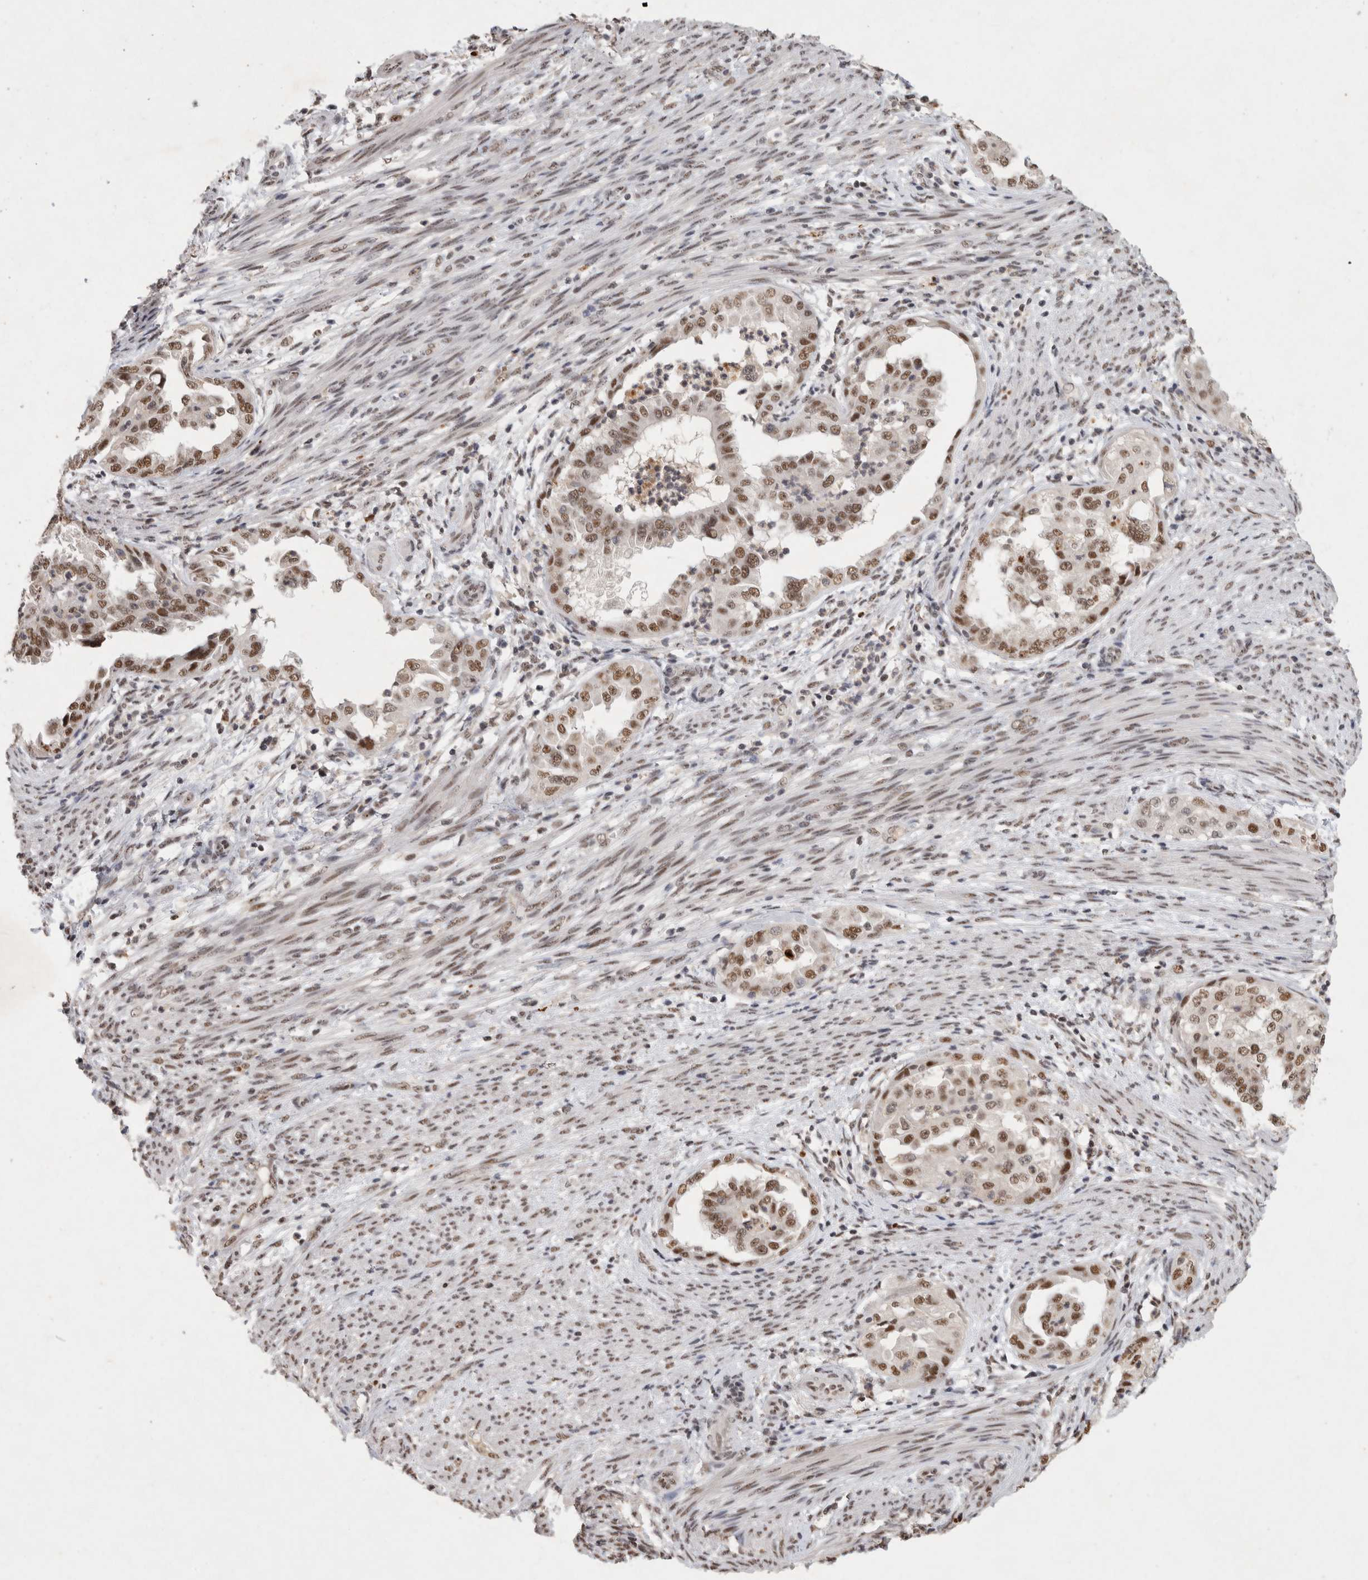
{"staining": {"intensity": "moderate", "quantity": ">75%", "location": "nuclear"}, "tissue": "endometrial cancer", "cell_type": "Tumor cells", "image_type": "cancer", "snomed": [{"axis": "morphology", "description": "Adenocarcinoma, NOS"}, {"axis": "topography", "description": "Endometrium"}], "caption": "Immunohistochemical staining of human endometrial adenocarcinoma demonstrates medium levels of moderate nuclear positivity in approximately >75% of tumor cells. Using DAB (brown) and hematoxylin (blue) stains, captured at high magnification using brightfield microscopy.", "gene": "XRCC5", "patient": {"sex": "female", "age": 85}}